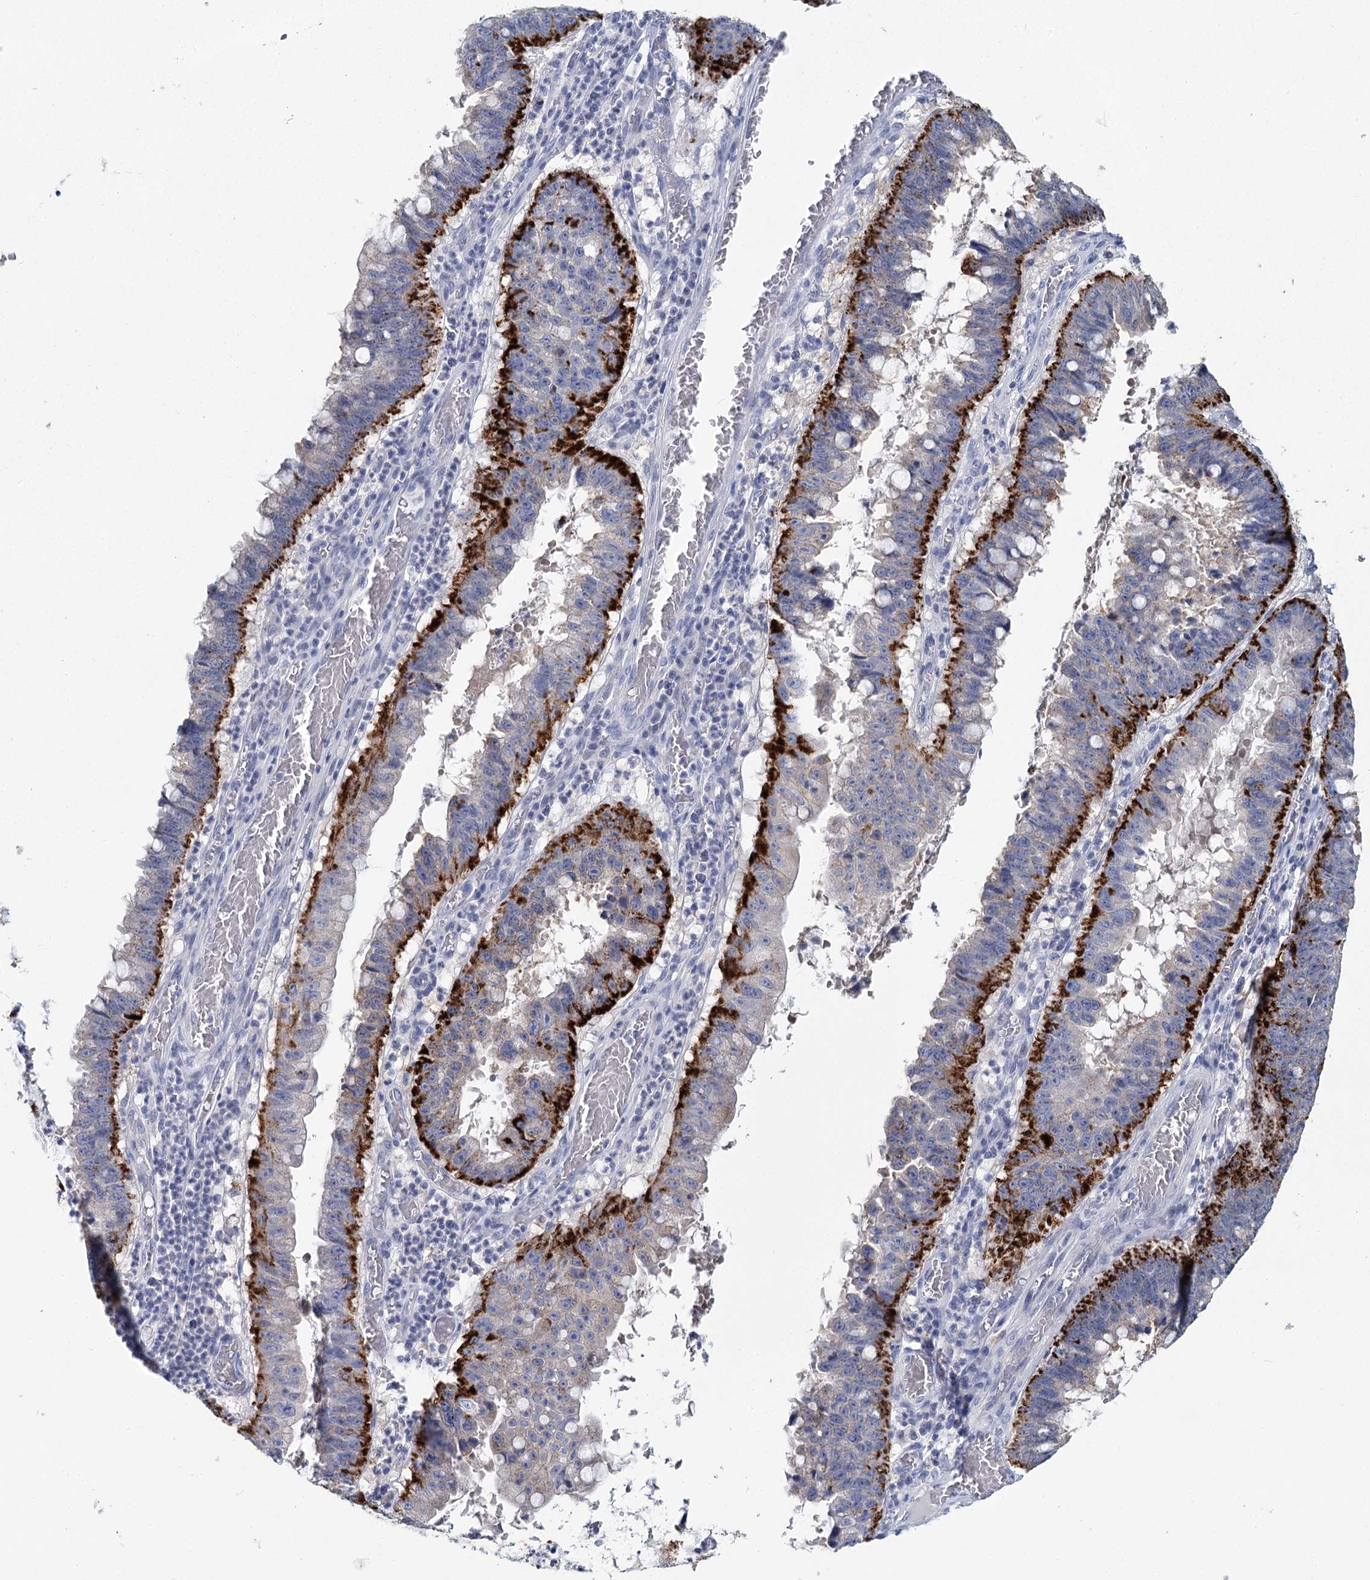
{"staining": {"intensity": "strong", "quantity": "25%-75%", "location": "cytoplasmic/membranous"}, "tissue": "stomach cancer", "cell_type": "Tumor cells", "image_type": "cancer", "snomed": [{"axis": "morphology", "description": "Adenocarcinoma, NOS"}, {"axis": "topography", "description": "Stomach"}], "caption": "IHC photomicrograph of neoplastic tissue: stomach cancer (adenocarcinoma) stained using immunohistochemistry reveals high levels of strong protein expression localized specifically in the cytoplasmic/membranous of tumor cells, appearing as a cytoplasmic/membranous brown color.", "gene": "METTL7B", "patient": {"sex": "male", "age": 59}}